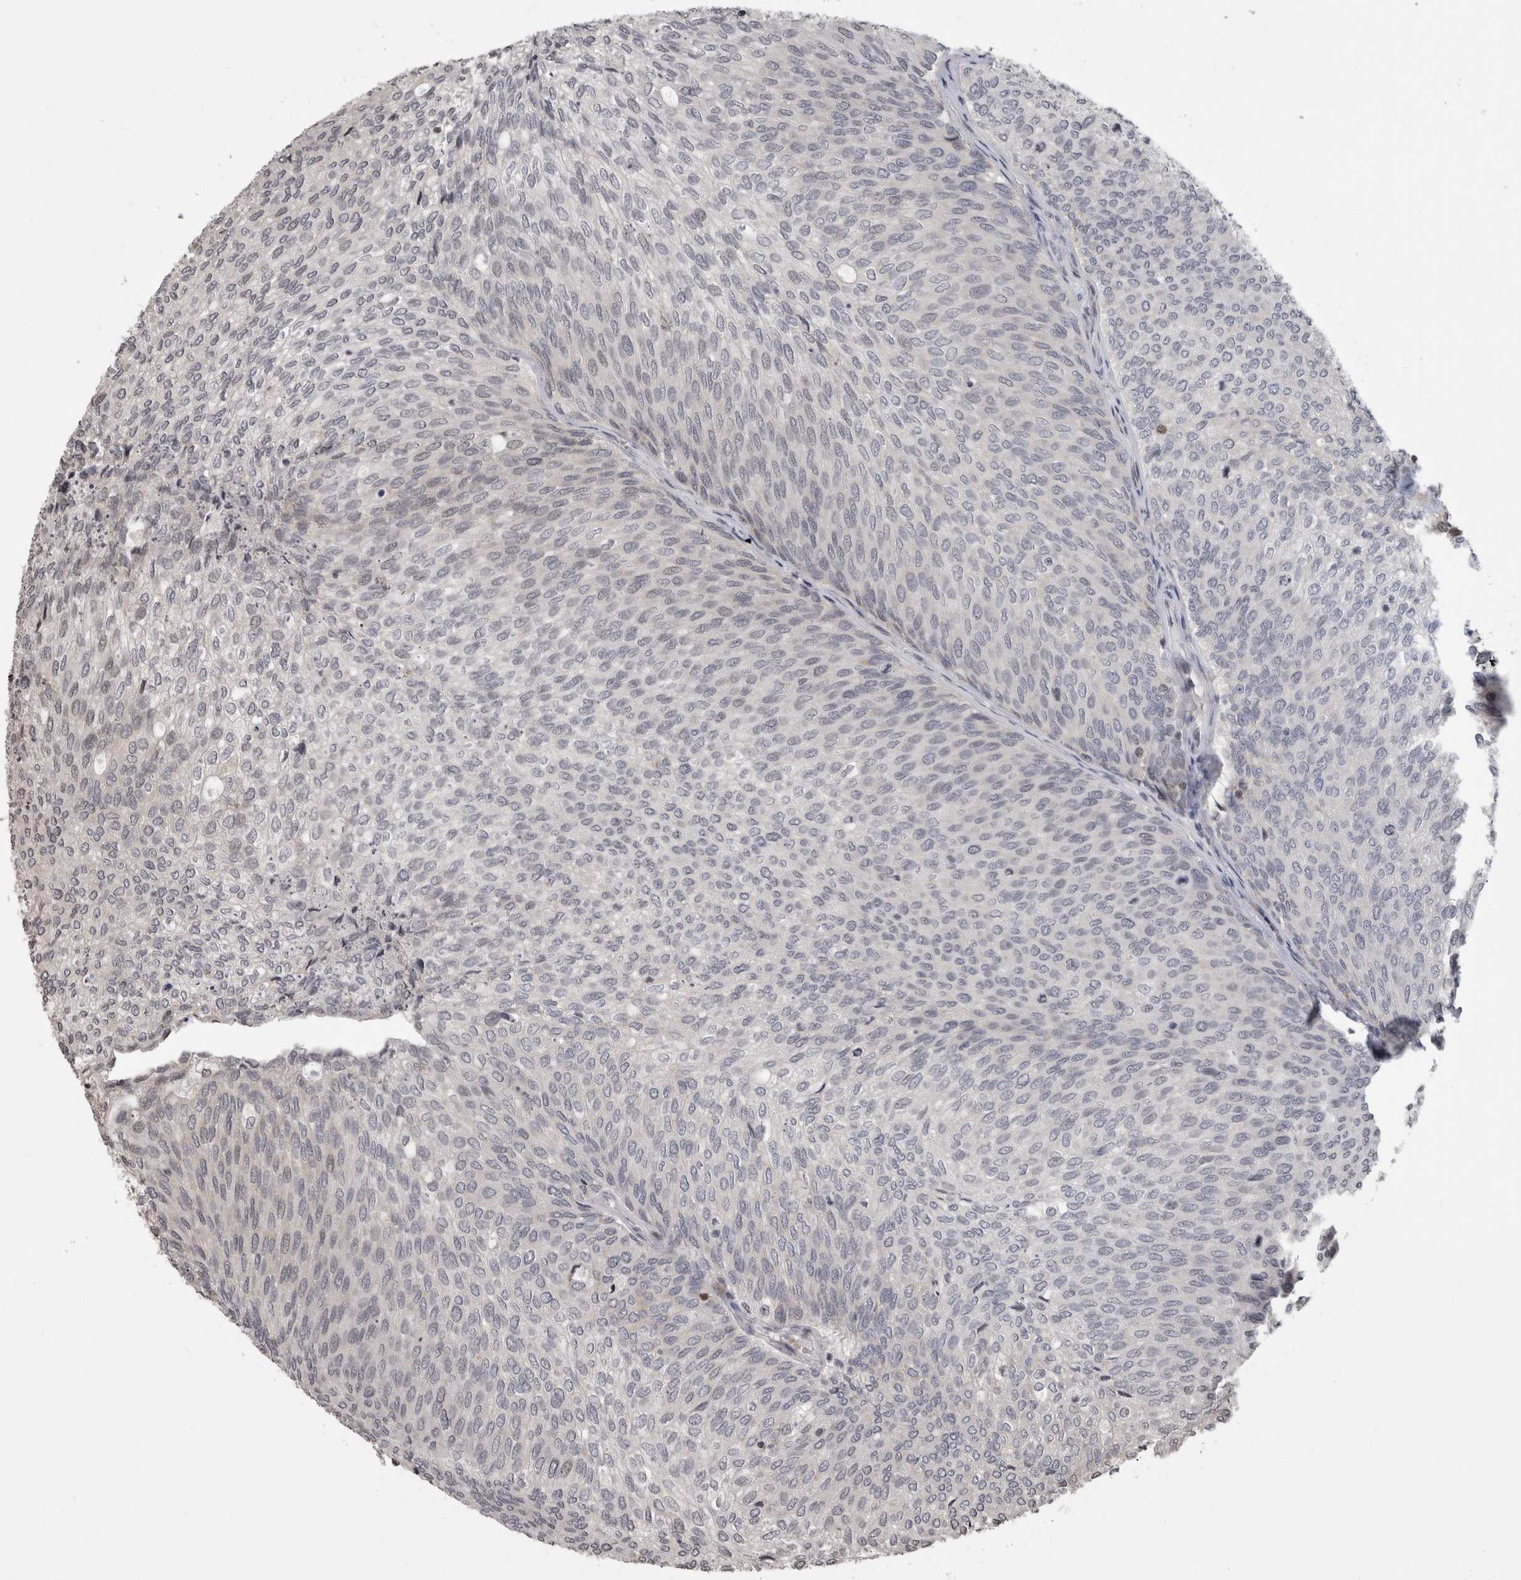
{"staining": {"intensity": "weak", "quantity": "<25%", "location": "nuclear"}, "tissue": "urothelial cancer", "cell_type": "Tumor cells", "image_type": "cancer", "snomed": [{"axis": "morphology", "description": "Urothelial carcinoma, Low grade"}, {"axis": "topography", "description": "Urinary bladder"}], "caption": "Urothelial cancer stained for a protein using immunohistochemistry exhibits no expression tumor cells.", "gene": "ZBTB11", "patient": {"sex": "female", "age": 79}}